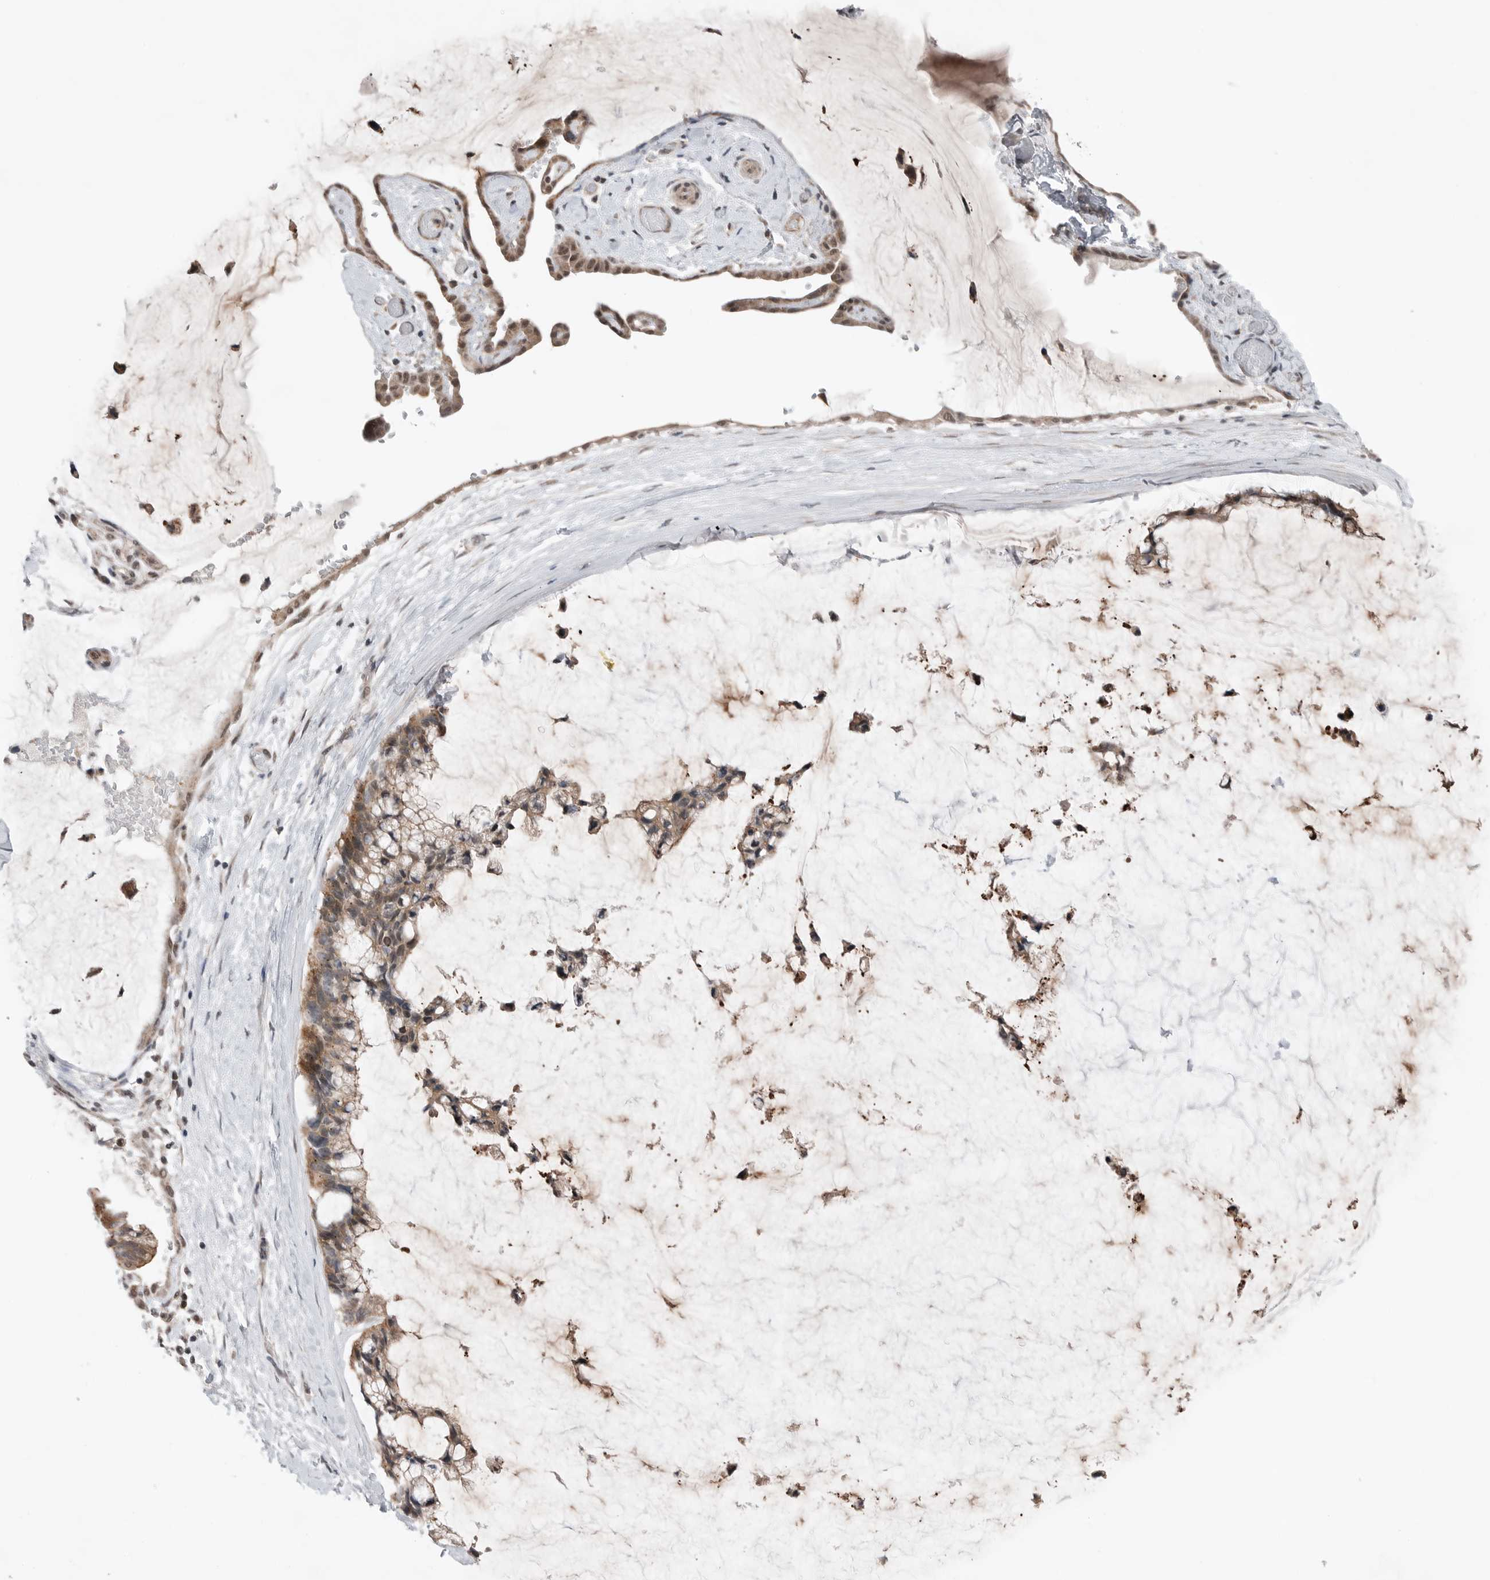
{"staining": {"intensity": "weak", "quantity": ">75%", "location": "cytoplasmic/membranous"}, "tissue": "ovarian cancer", "cell_type": "Tumor cells", "image_type": "cancer", "snomed": [{"axis": "morphology", "description": "Cystadenocarcinoma, mucinous, NOS"}, {"axis": "topography", "description": "Ovary"}], "caption": "This is an image of IHC staining of ovarian cancer (mucinous cystadenocarcinoma), which shows weak staining in the cytoplasmic/membranous of tumor cells.", "gene": "NTAQ1", "patient": {"sex": "female", "age": 39}}